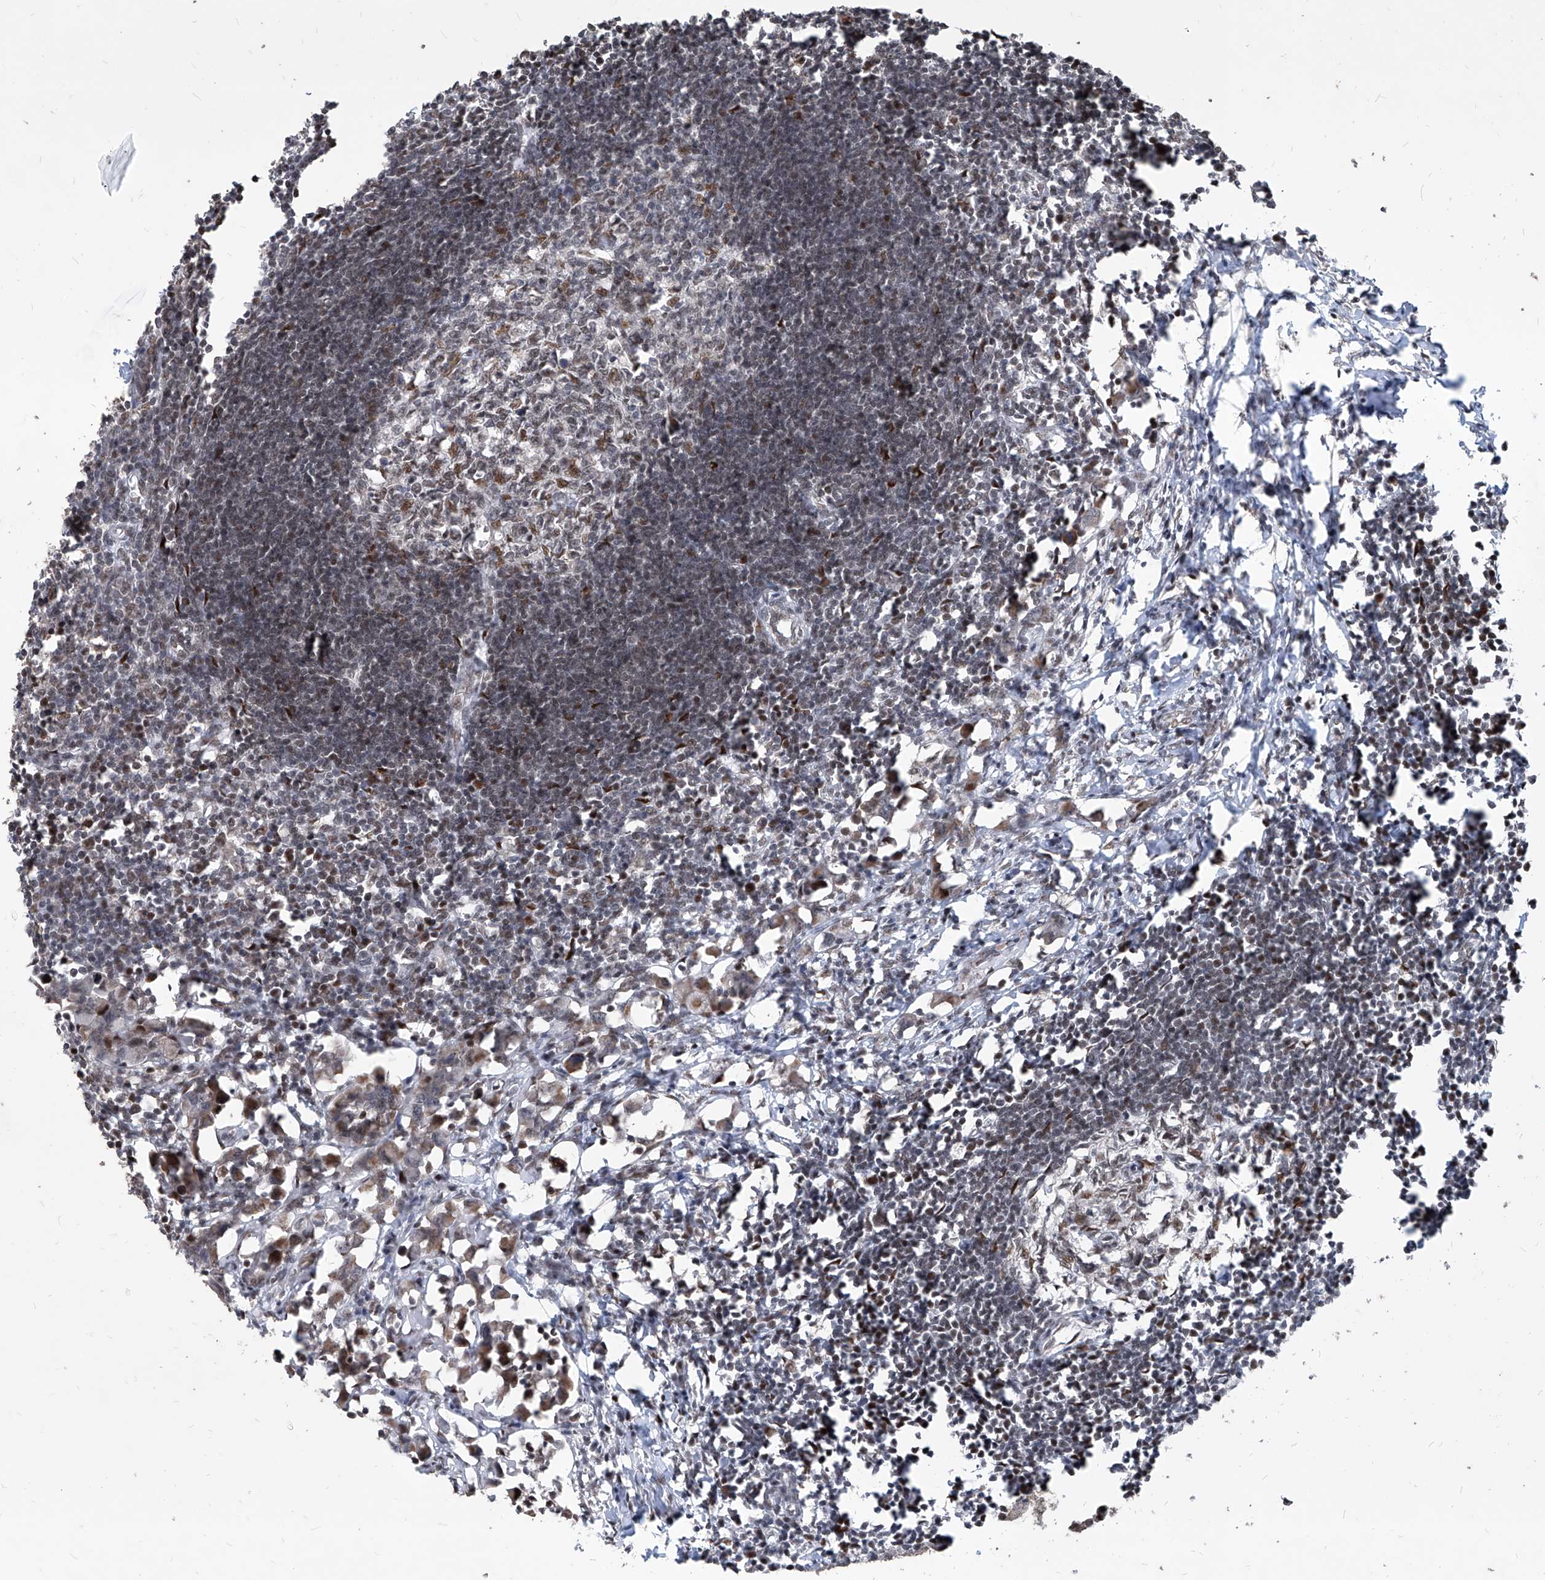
{"staining": {"intensity": "moderate", "quantity": "<25%", "location": "nuclear"}, "tissue": "lymph node", "cell_type": "Germinal center cells", "image_type": "normal", "snomed": [{"axis": "morphology", "description": "Normal tissue, NOS"}, {"axis": "morphology", "description": "Malignant melanoma, Metastatic site"}, {"axis": "topography", "description": "Lymph node"}], "caption": "Lymph node stained with a brown dye reveals moderate nuclear positive staining in approximately <25% of germinal center cells.", "gene": "IRF2", "patient": {"sex": "male", "age": 41}}